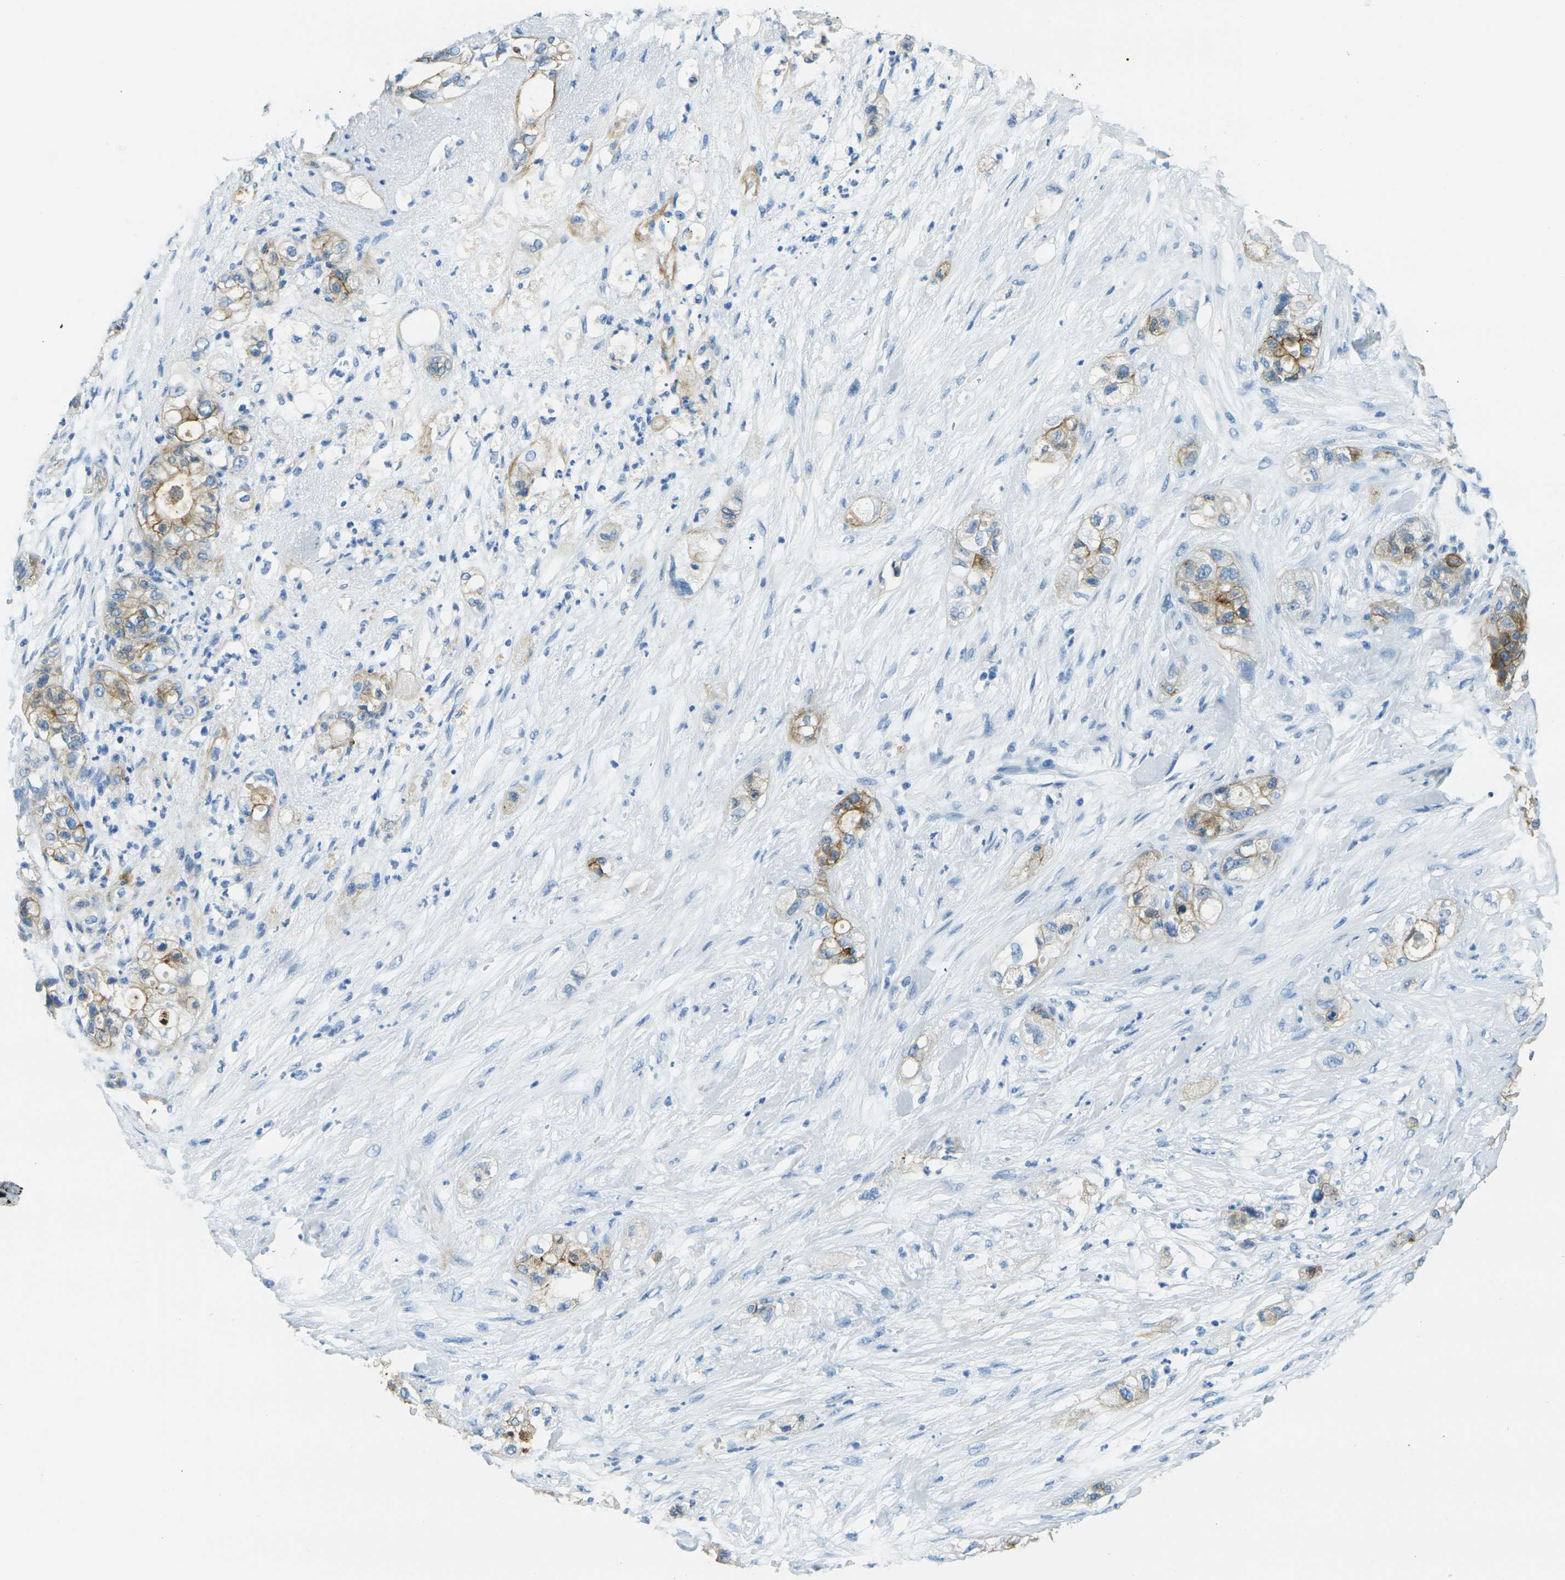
{"staining": {"intensity": "moderate", "quantity": ">75%", "location": "cytoplasmic/membranous"}, "tissue": "pancreatic cancer", "cell_type": "Tumor cells", "image_type": "cancer", "snomed": [{"axis": "morphology", "description": "Adenocarcinoma, NOS"}, {"axis": "topography", "description": "Pancreas"}], "caption": "Protein analysis of pancreatic adenocarcinoma tissue reveals moderate cytoplasmic/membranous expression in approximately >75% of tumor cells.", "gene": "OCLN", "patient": {"sex": "female", "age": 78}}